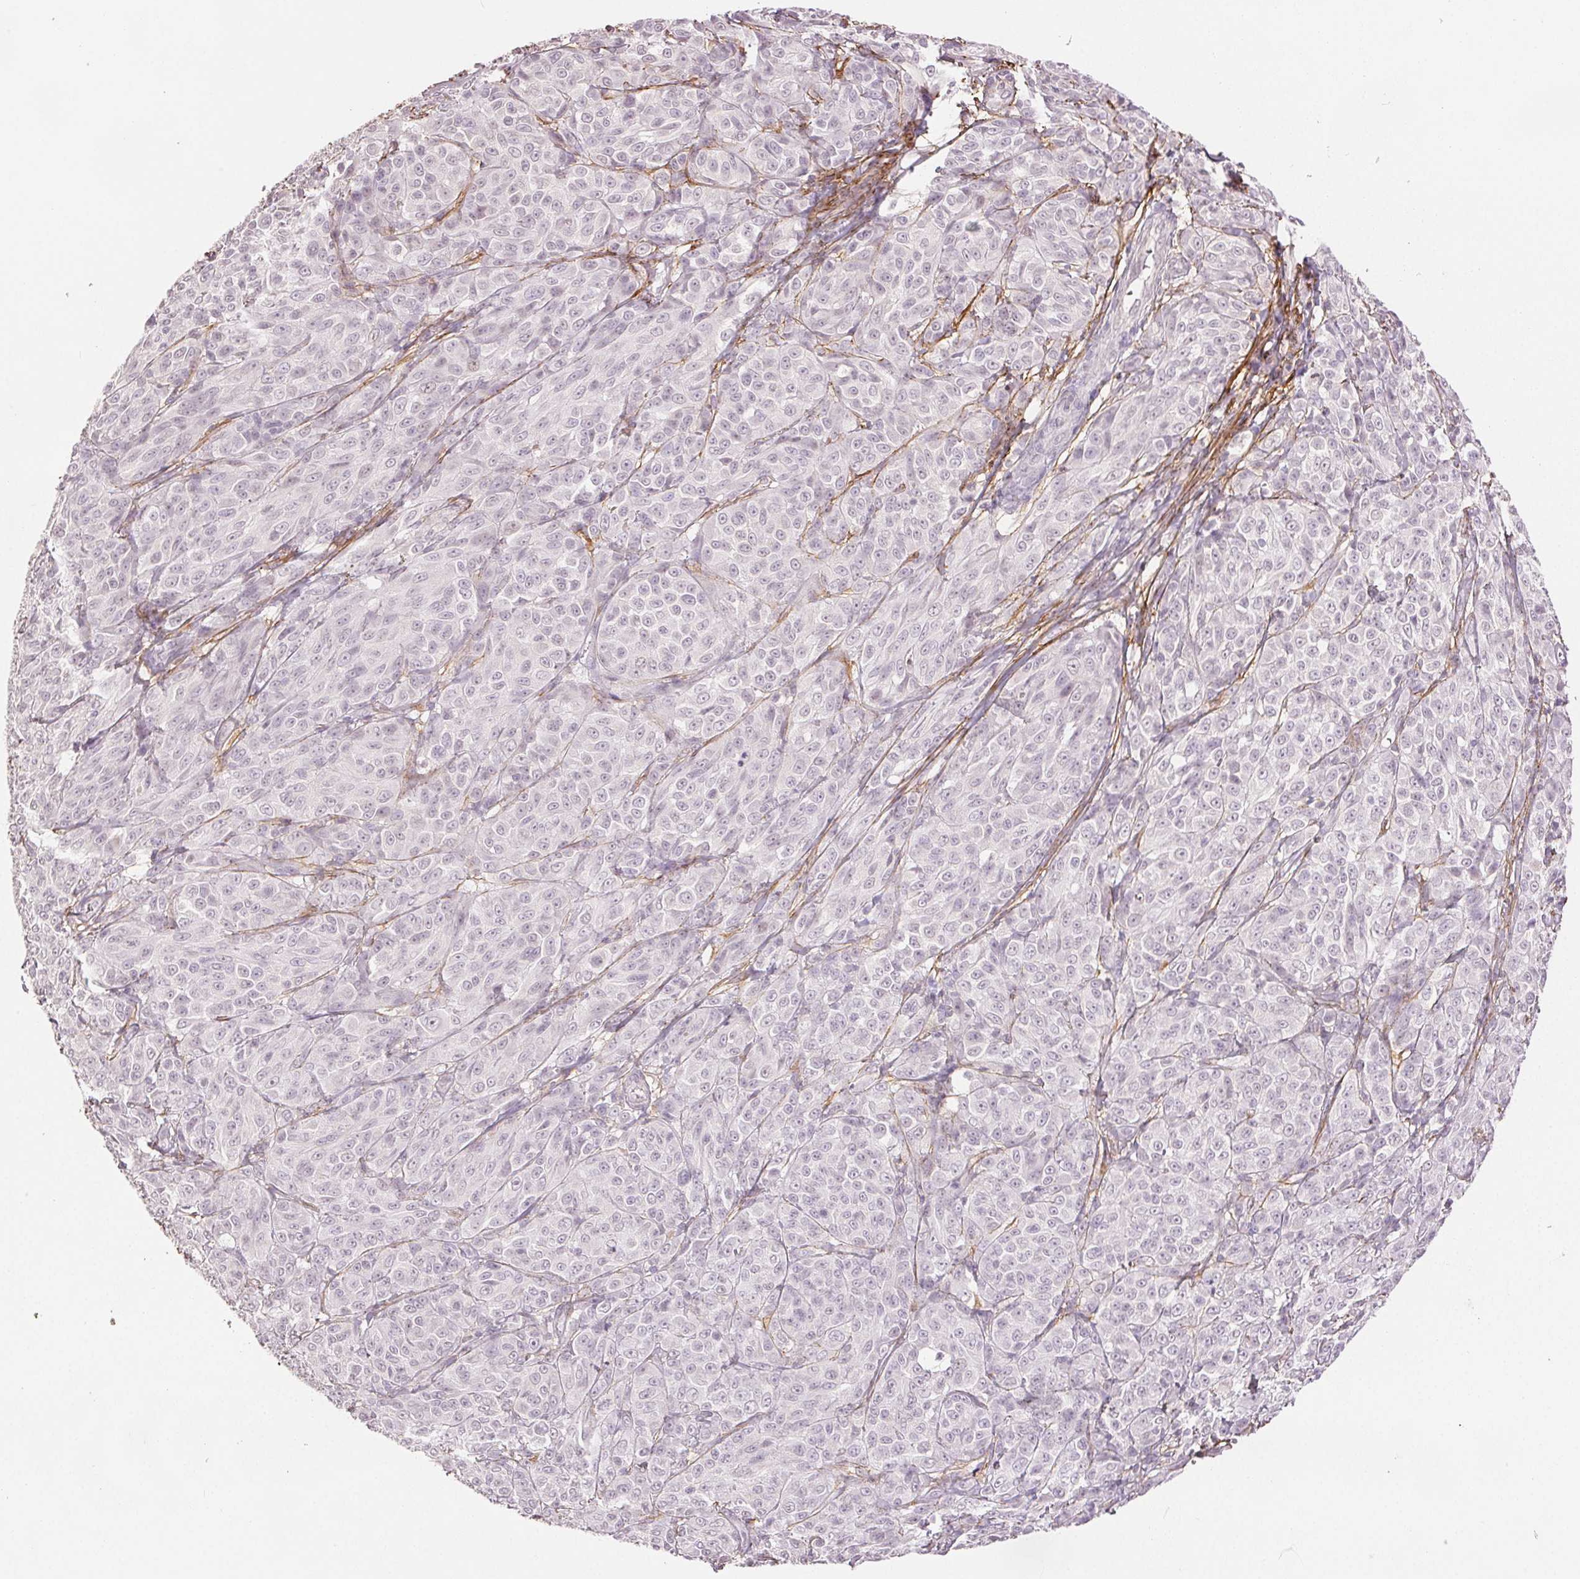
{"staining": {"intensity": "negative", "quantity": "none", "location": "none"}, "tissue": "melanoma", "cell_type": "Tumor cells", "image_type": "cancer", "snomed": [{"axis": "morphology", "description": "Malignant melanoma, NOS"}, {"axis": "topography", "description": "Skin"}], "caption": "Tumor cells are negative for protein expression in human melanoma.", "gene": "FBN1", "patient": {"sex": "male", "age": 89}}